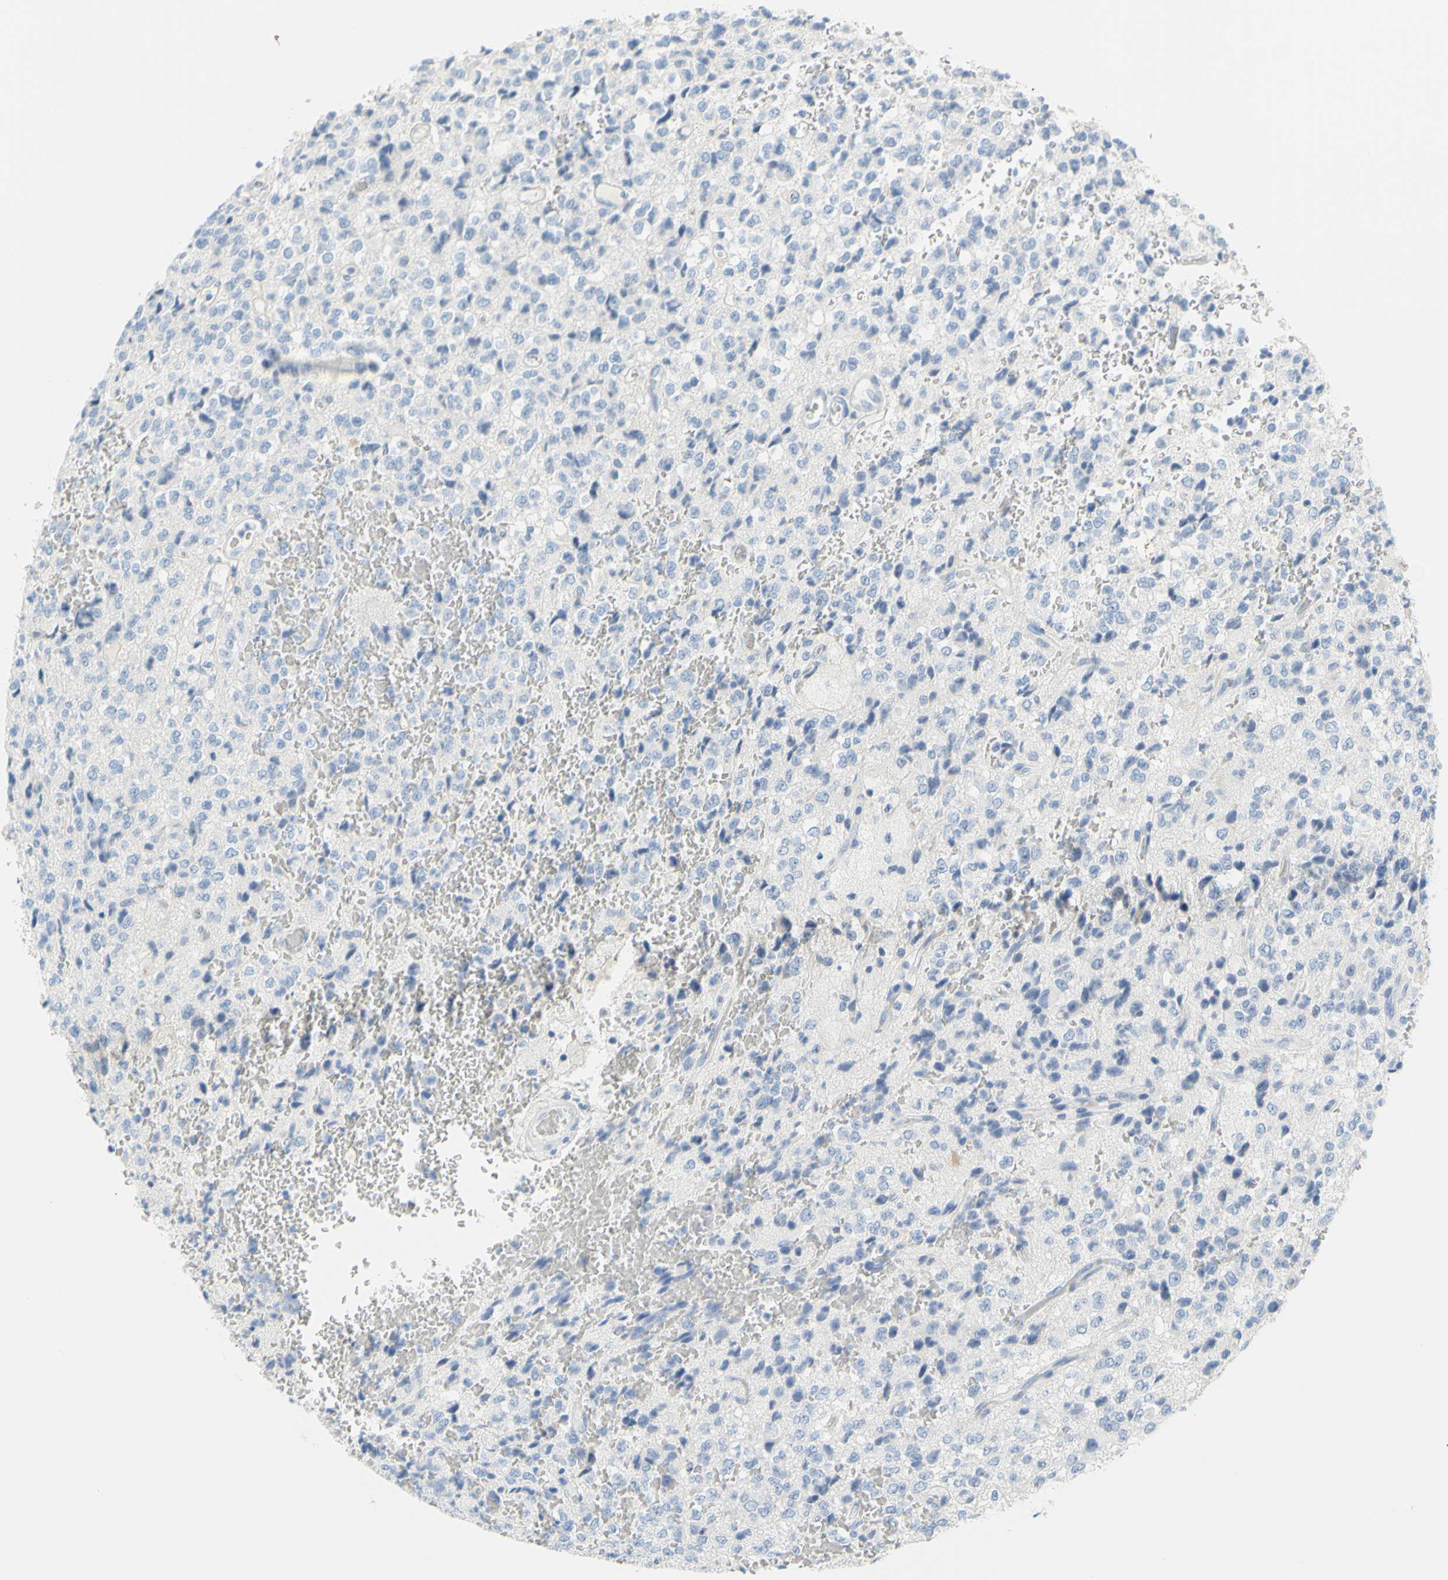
{"staining": {"intensity": "negative", "quantity": "none", "location": "none"}, "tissue": "glioma", "cell_type": "Tumor cells", "image_type": "cancer", "snomed": [{"axis": "morphology", "description": "Glioma, malignant, High grade"}, {"axis": "topography", "description": "pancreas cauda"}], "caption": "A photomicrograph of human glioma is negative for staining in tumor cells.", "gene": "DCT", "patient": {"sex": "male", "age": 60}}